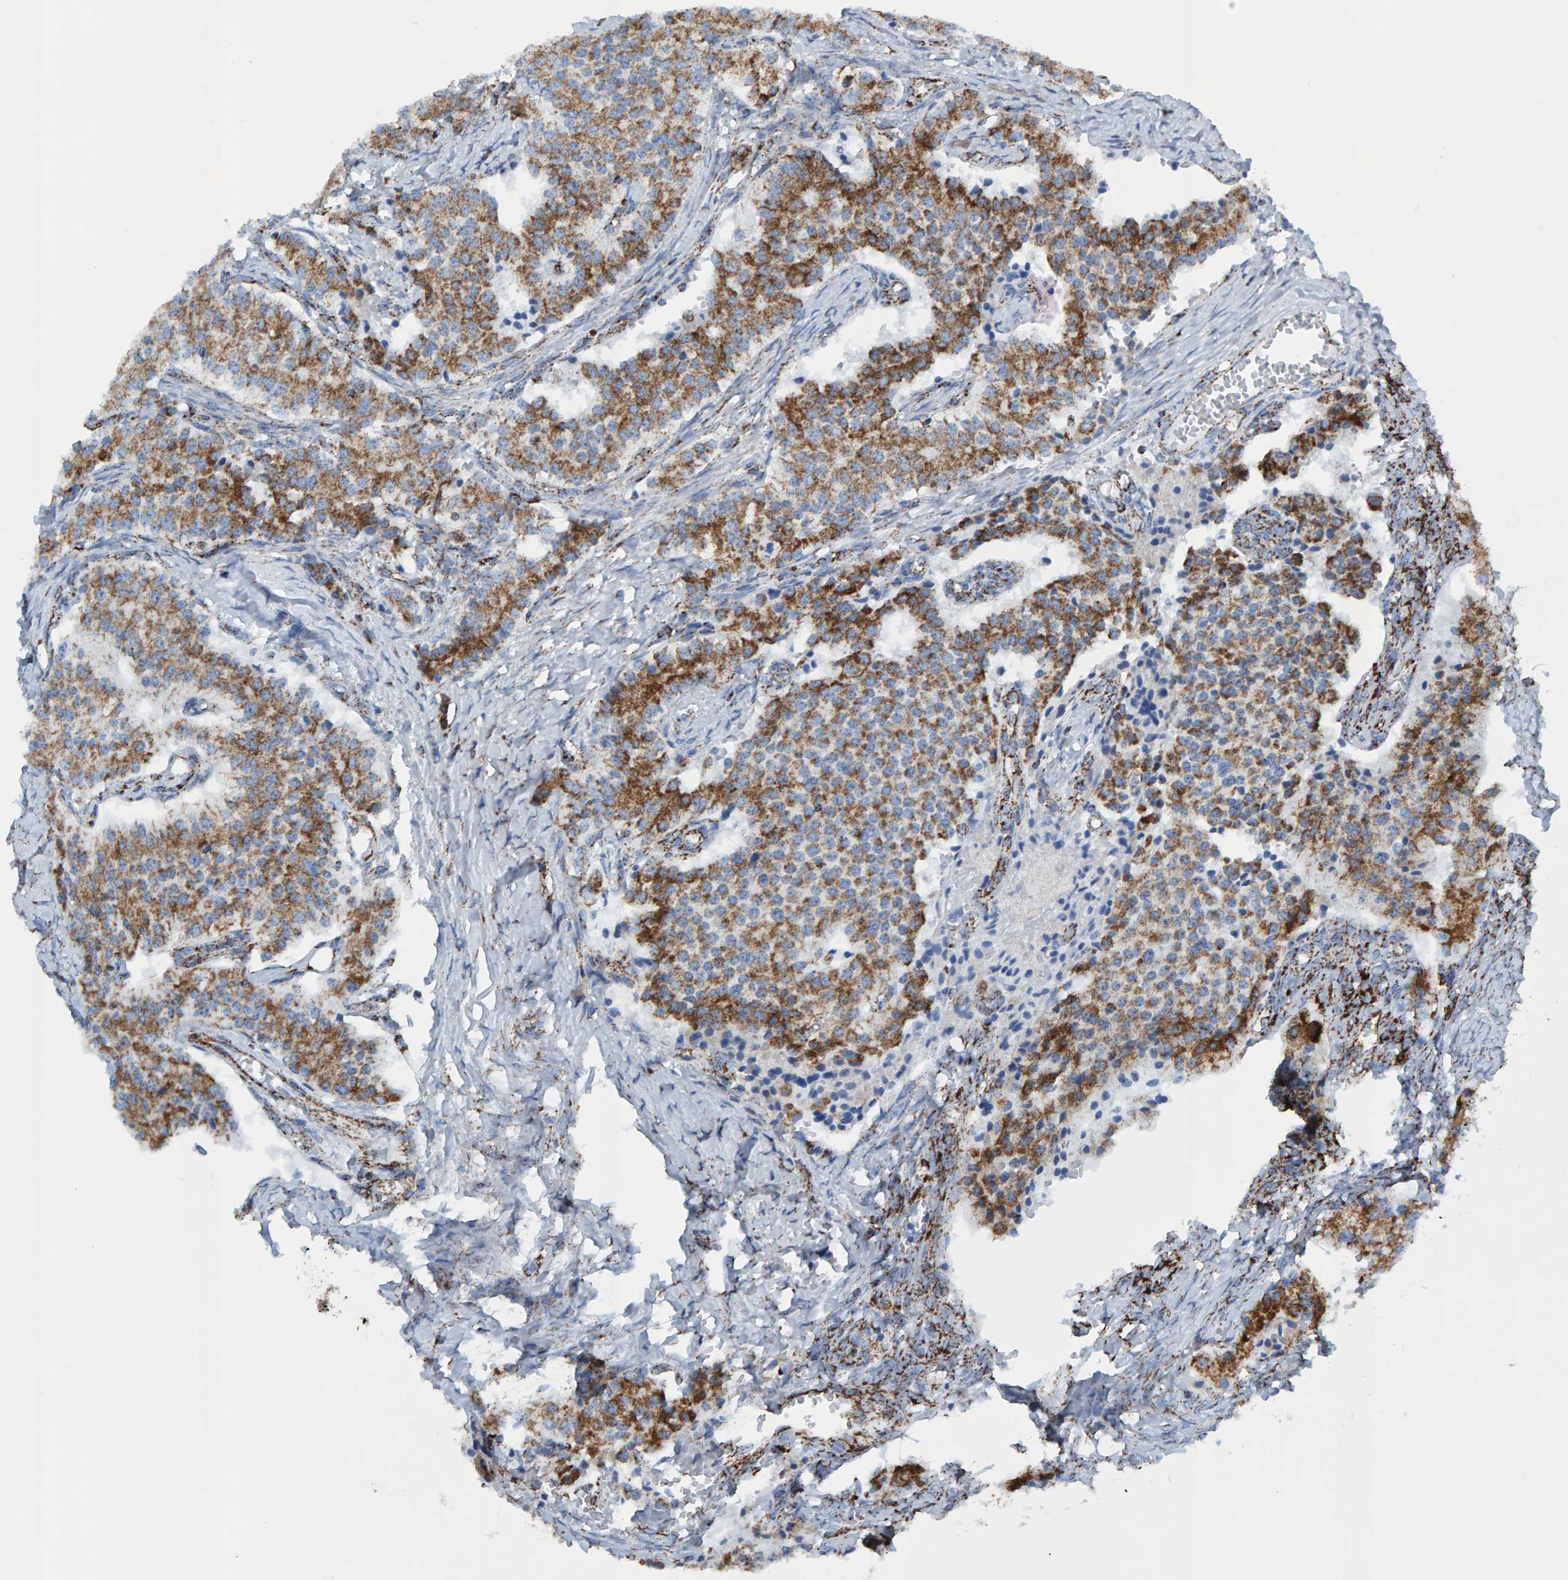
{"staining": {"intensity": "moderate", "quantity": ">75%", "location": "cytoplasmic/membranous"}, "tissue": "carcinoid", "cell_type": "Tumor cells", "image_type": "cancer", "snomed": [{"axis": "morphology", "description": "Carcinoid, malignant, NOS"}, {"axis": "topography", "description": "Colon"}], "caption": "Carcinoid stained with IHC demonstrates moderate cytoplasmic/membranous staining in about >75% of tumor cells. The protein is shown in brown color, while the nuclei are stained blue.", "gene": "ENSG00000262660", "patient": {"sex": "female", "age": 52}}